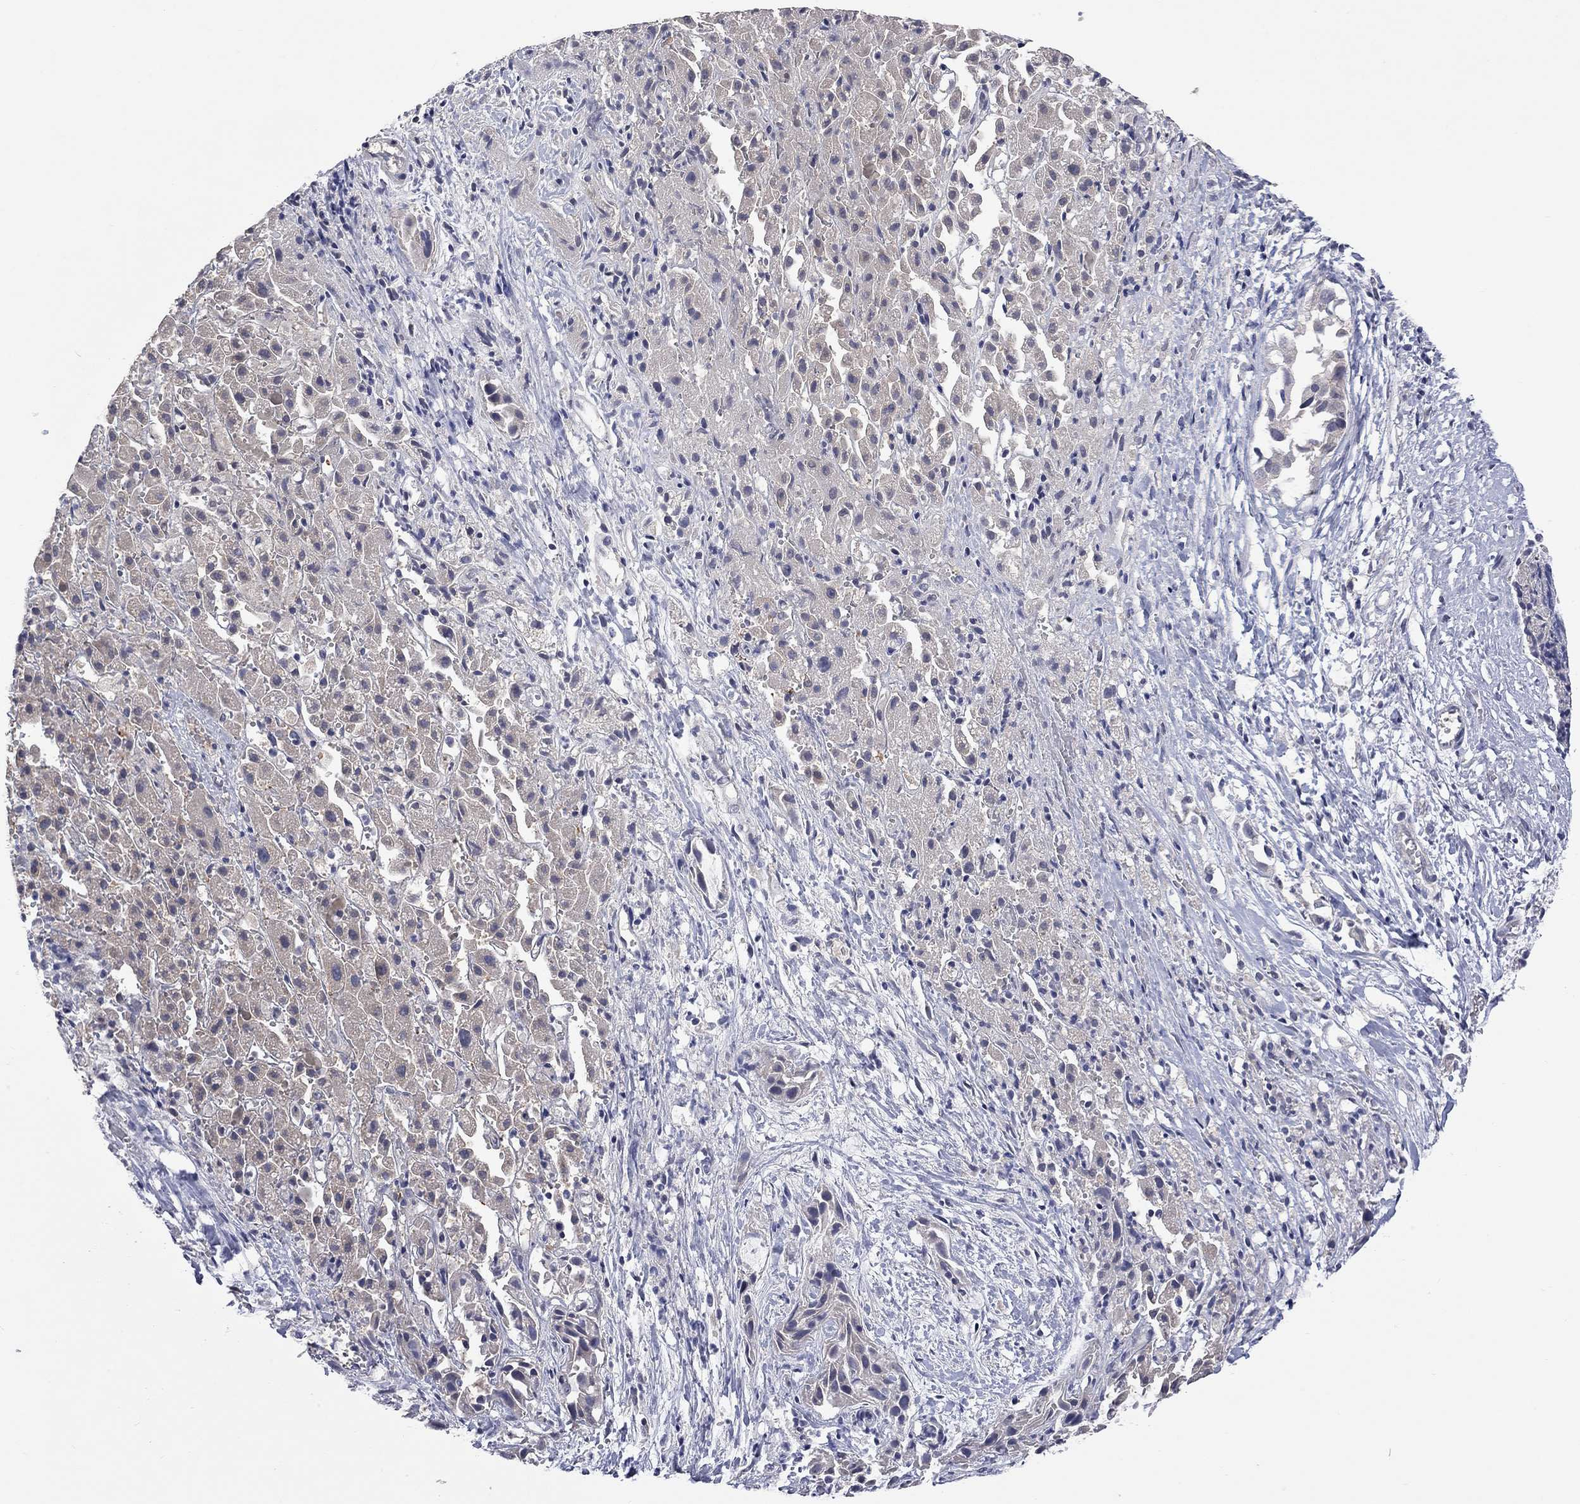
{"staining": {"intensity": "negative", "quantity": "none", "location": "none"}, "tissue": "liver cancer", "cell_type": "Tumor cells", "image_type": "cancer", "snomed": [{"axis": "morphology", "description": "Cholangiocarcinoma"}, {"axis": "topography", "description": "Liver"}], "caption": "This histopathology image is of liver cholangiocarcinoma stained with immunohistochemistry (IHC) to label a protein in brown with the nuclei are counter-stained blue. There is no positivity in tumor cells. The staining is performed using DAB (3,3'-diaminobenzidine) brown chromogen with nuclei counter-stained in using hematoxylin.", "gene": "FABP12", "patient": {"sex": "female", "age": 52}}